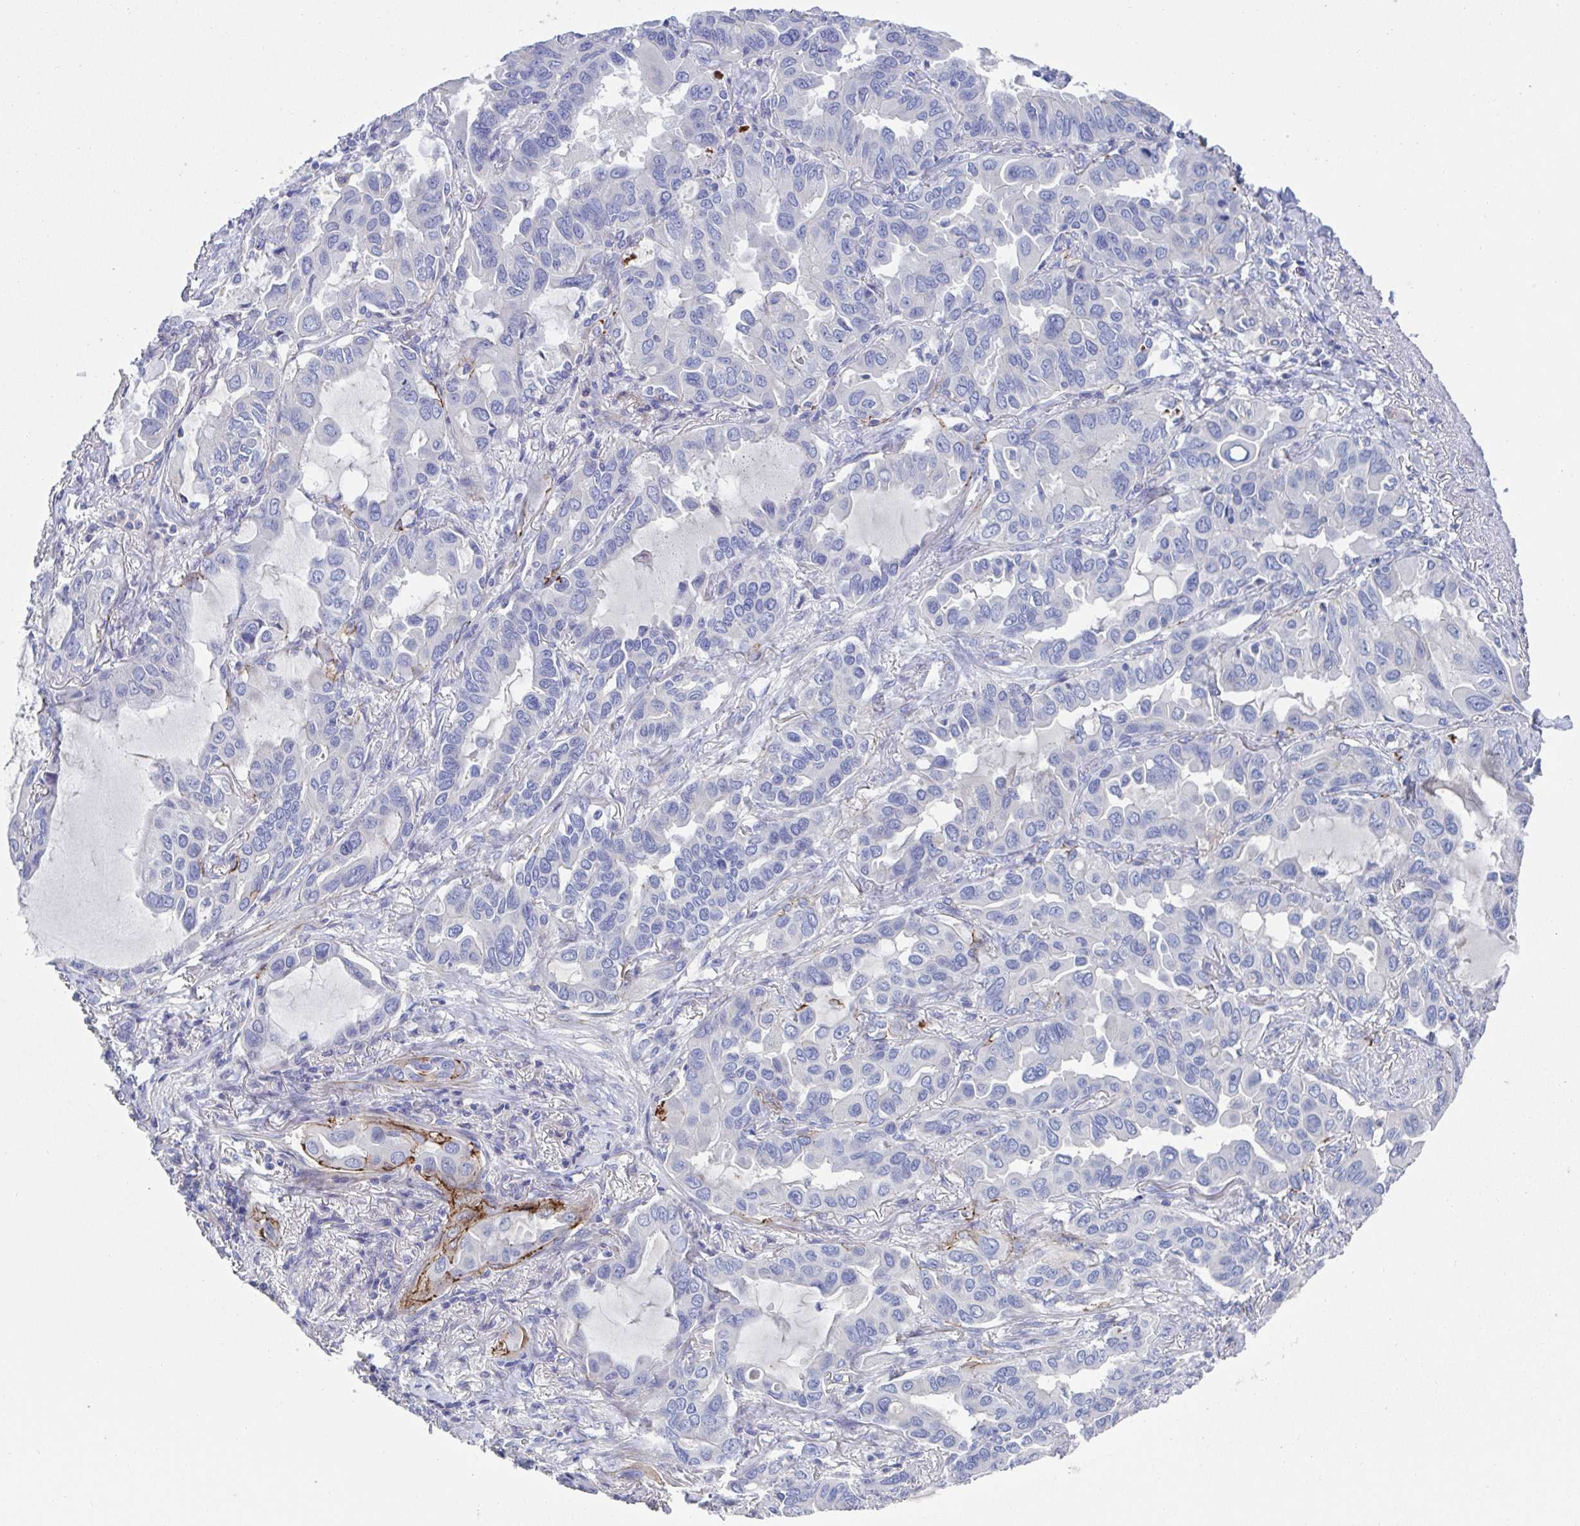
{"staining": {"intensity": "negative", "quantity": "none", "location": "none"}, "tissue": "lung cancer", "cell_type": "Tumor cells", "image_type": "cancer", "snomed": [{"axis": "morphology", "description": "Adenocarcinoma, NOS"}, {"axis": "topography", "description": "Lung"}], "caption": "Human lung cancer stained for a protein using immunohistochemistry (IHC) exhibits no staining in tumor cells.", "gene": "CDH2", "patient": {"sex": "male", "age": 64}}